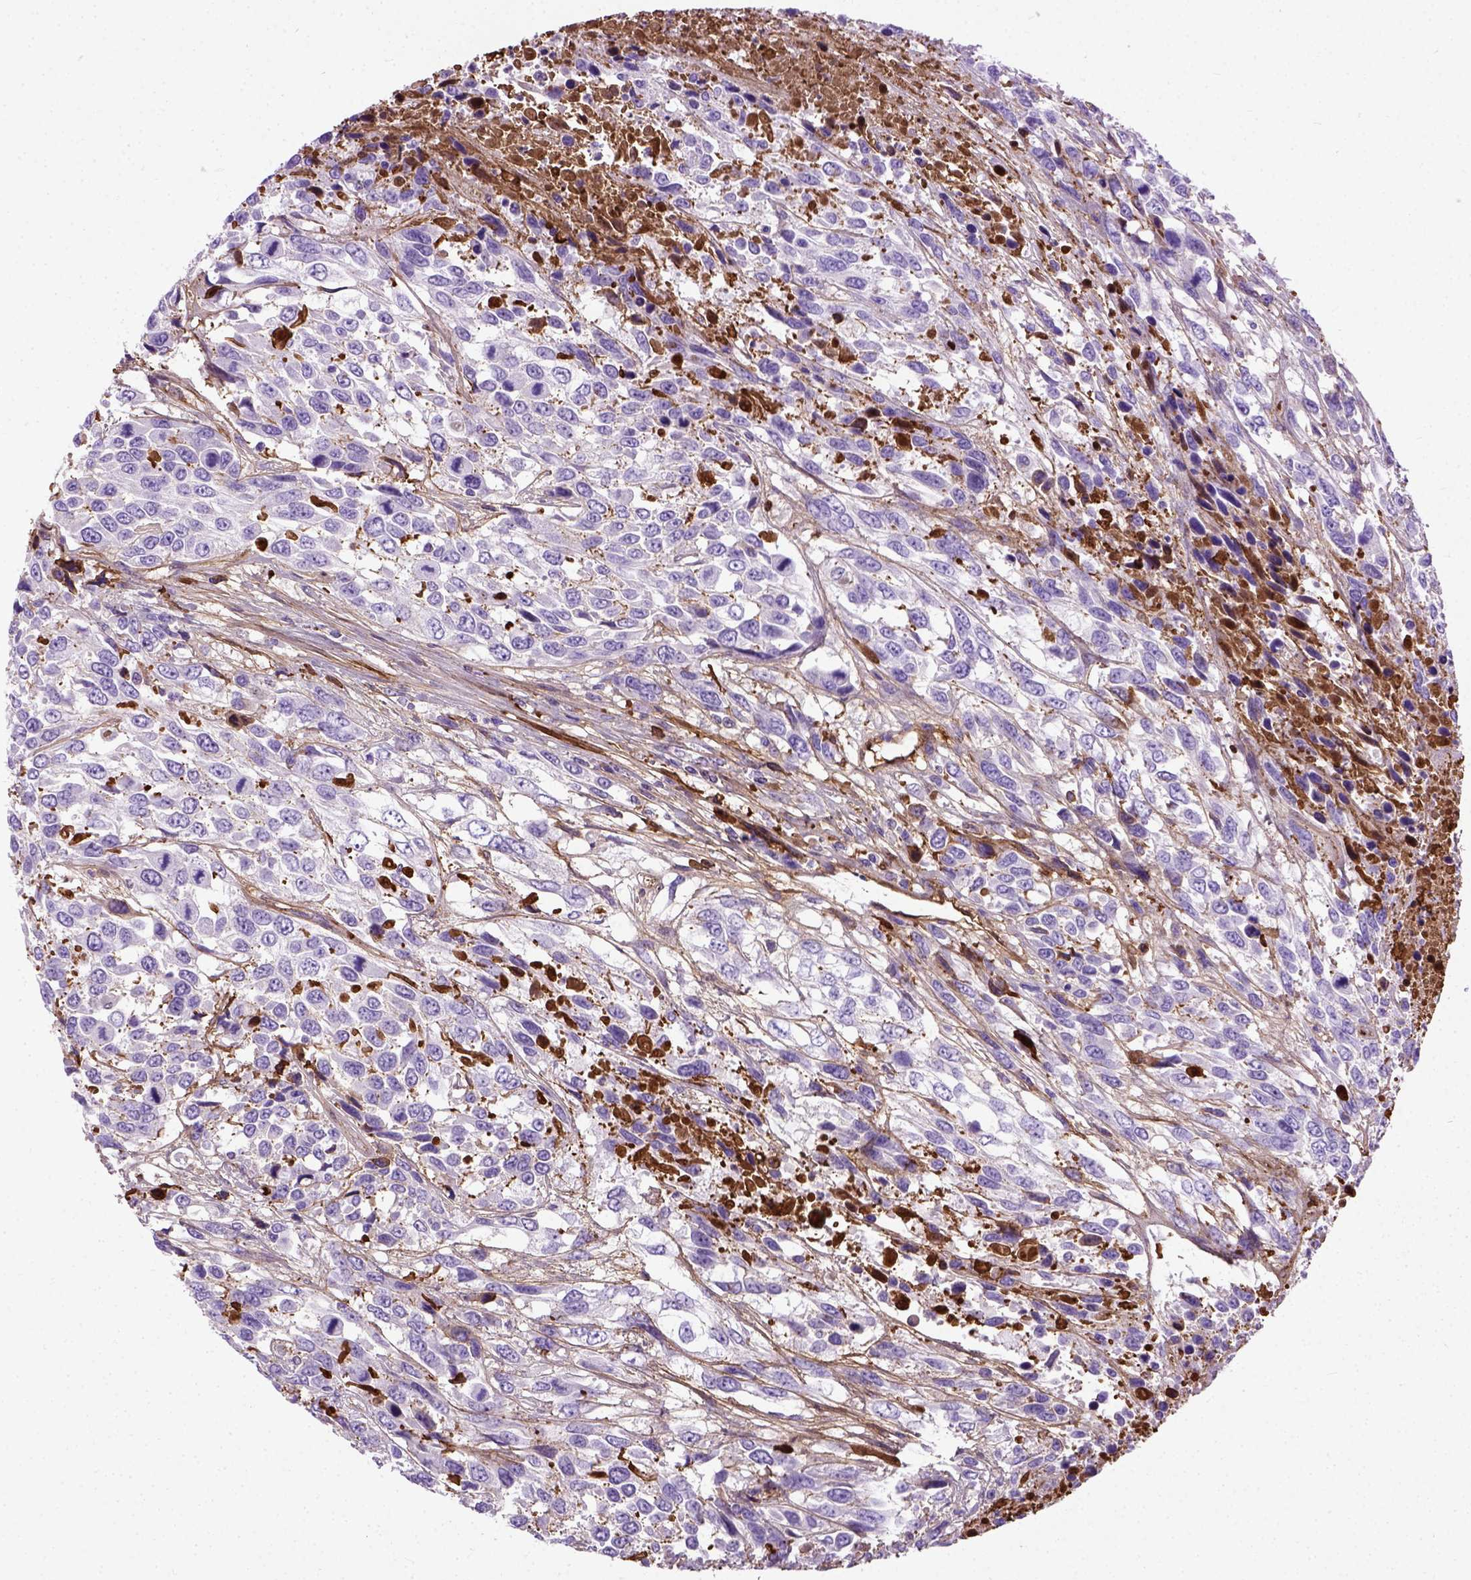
{"staining": {"intensity": "negative", "quantity": "none", "location": "none"}, "tissue": "urothelial cancer", "cell_type": "Tumor cells", "image_type": "cancer", "snomed": [{"axis": "morphology", "description": "Urothelial carcinoma, High grade"}, {"axis": "topography", "description": "Urinary bladder"}], "caption": "This is an immunohistochemistry image of urothelial cancer. There is no positivity in tumor cells.", "gene": "ADAMTS8", "patient": {"sex": "female", "age": 70}}